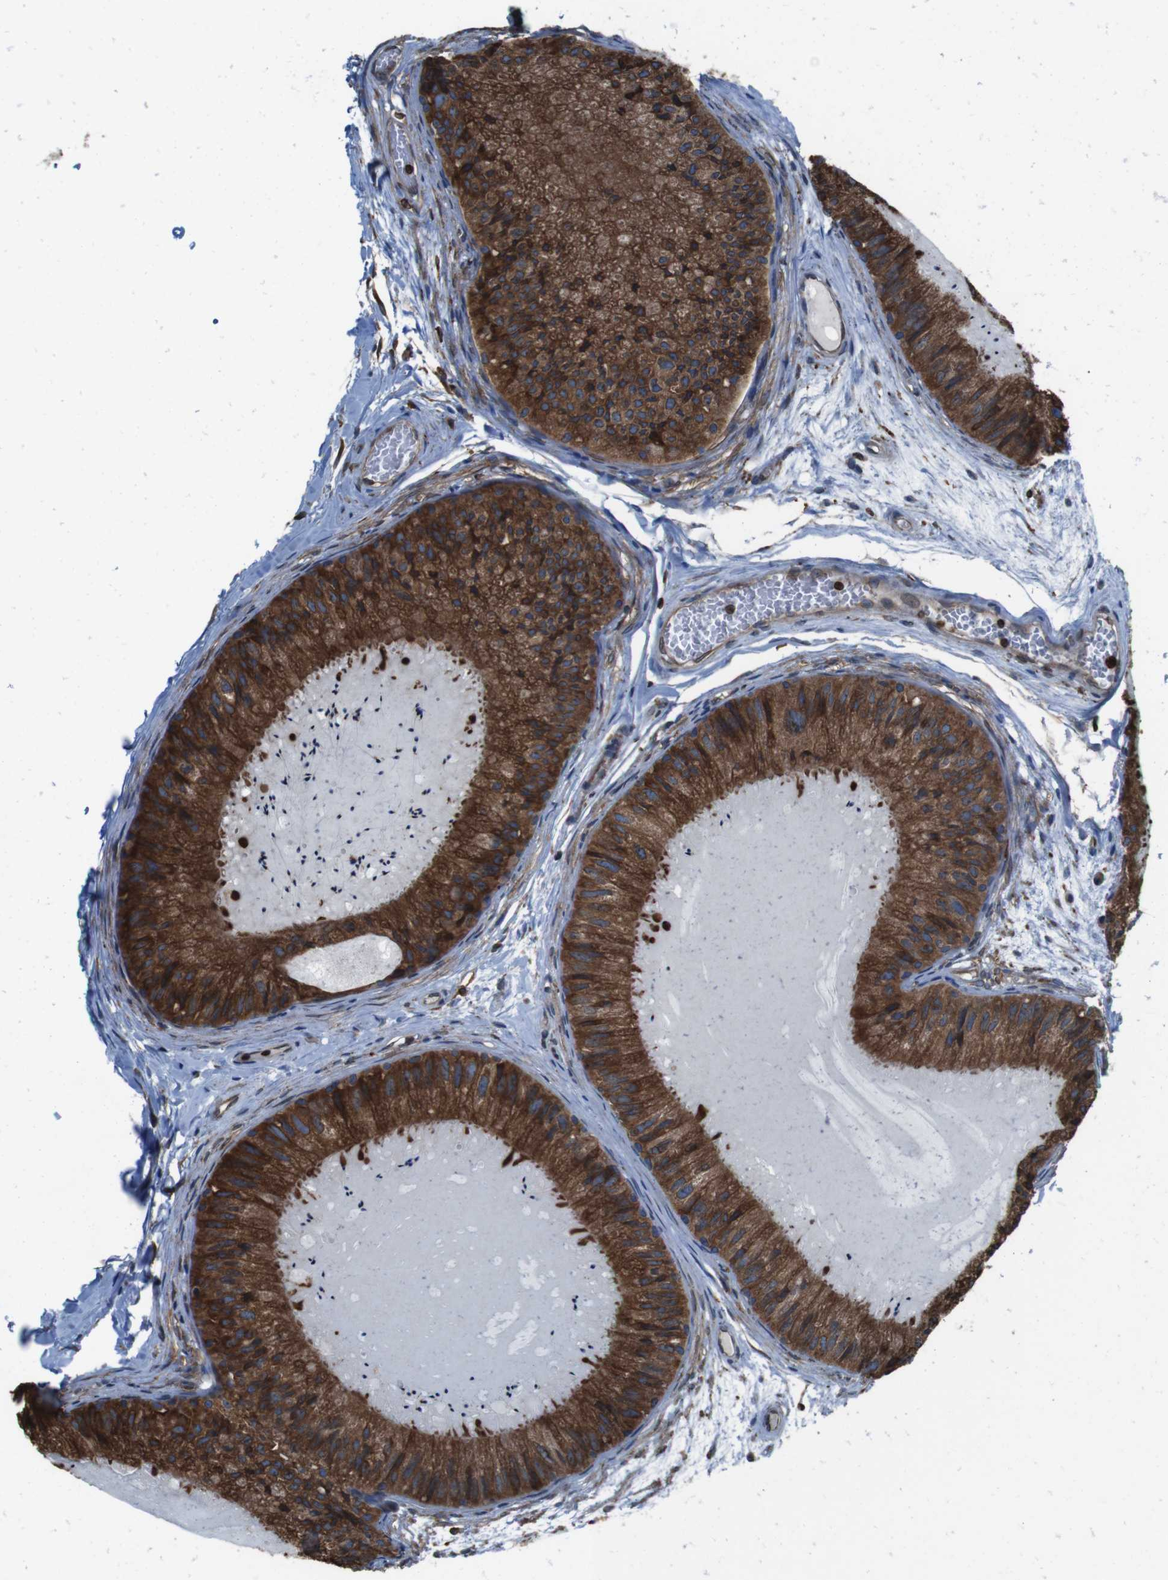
{"staining": {"intensity": "strong", "quantity": ">75%", "location": "cytoplasmic/membranous"}, "tissue": "epididymis", "cell_type": "Glandular cells", "image_type": "normal", "snomed": [{"axis": "morphology", "description": "Normal tissue, NOS"}, {"axis": "topography", "description": "Epididymis"}], "caption": "Protein expression analysis of normal epididymis demonstrates strong cytoplasmic/membranous staining in approximately >75% of glandular cells. (IHC, brightfield microscopy, high magnification).", "gene": "APMAP", "patient": {"sex": "male", "age": 31}}